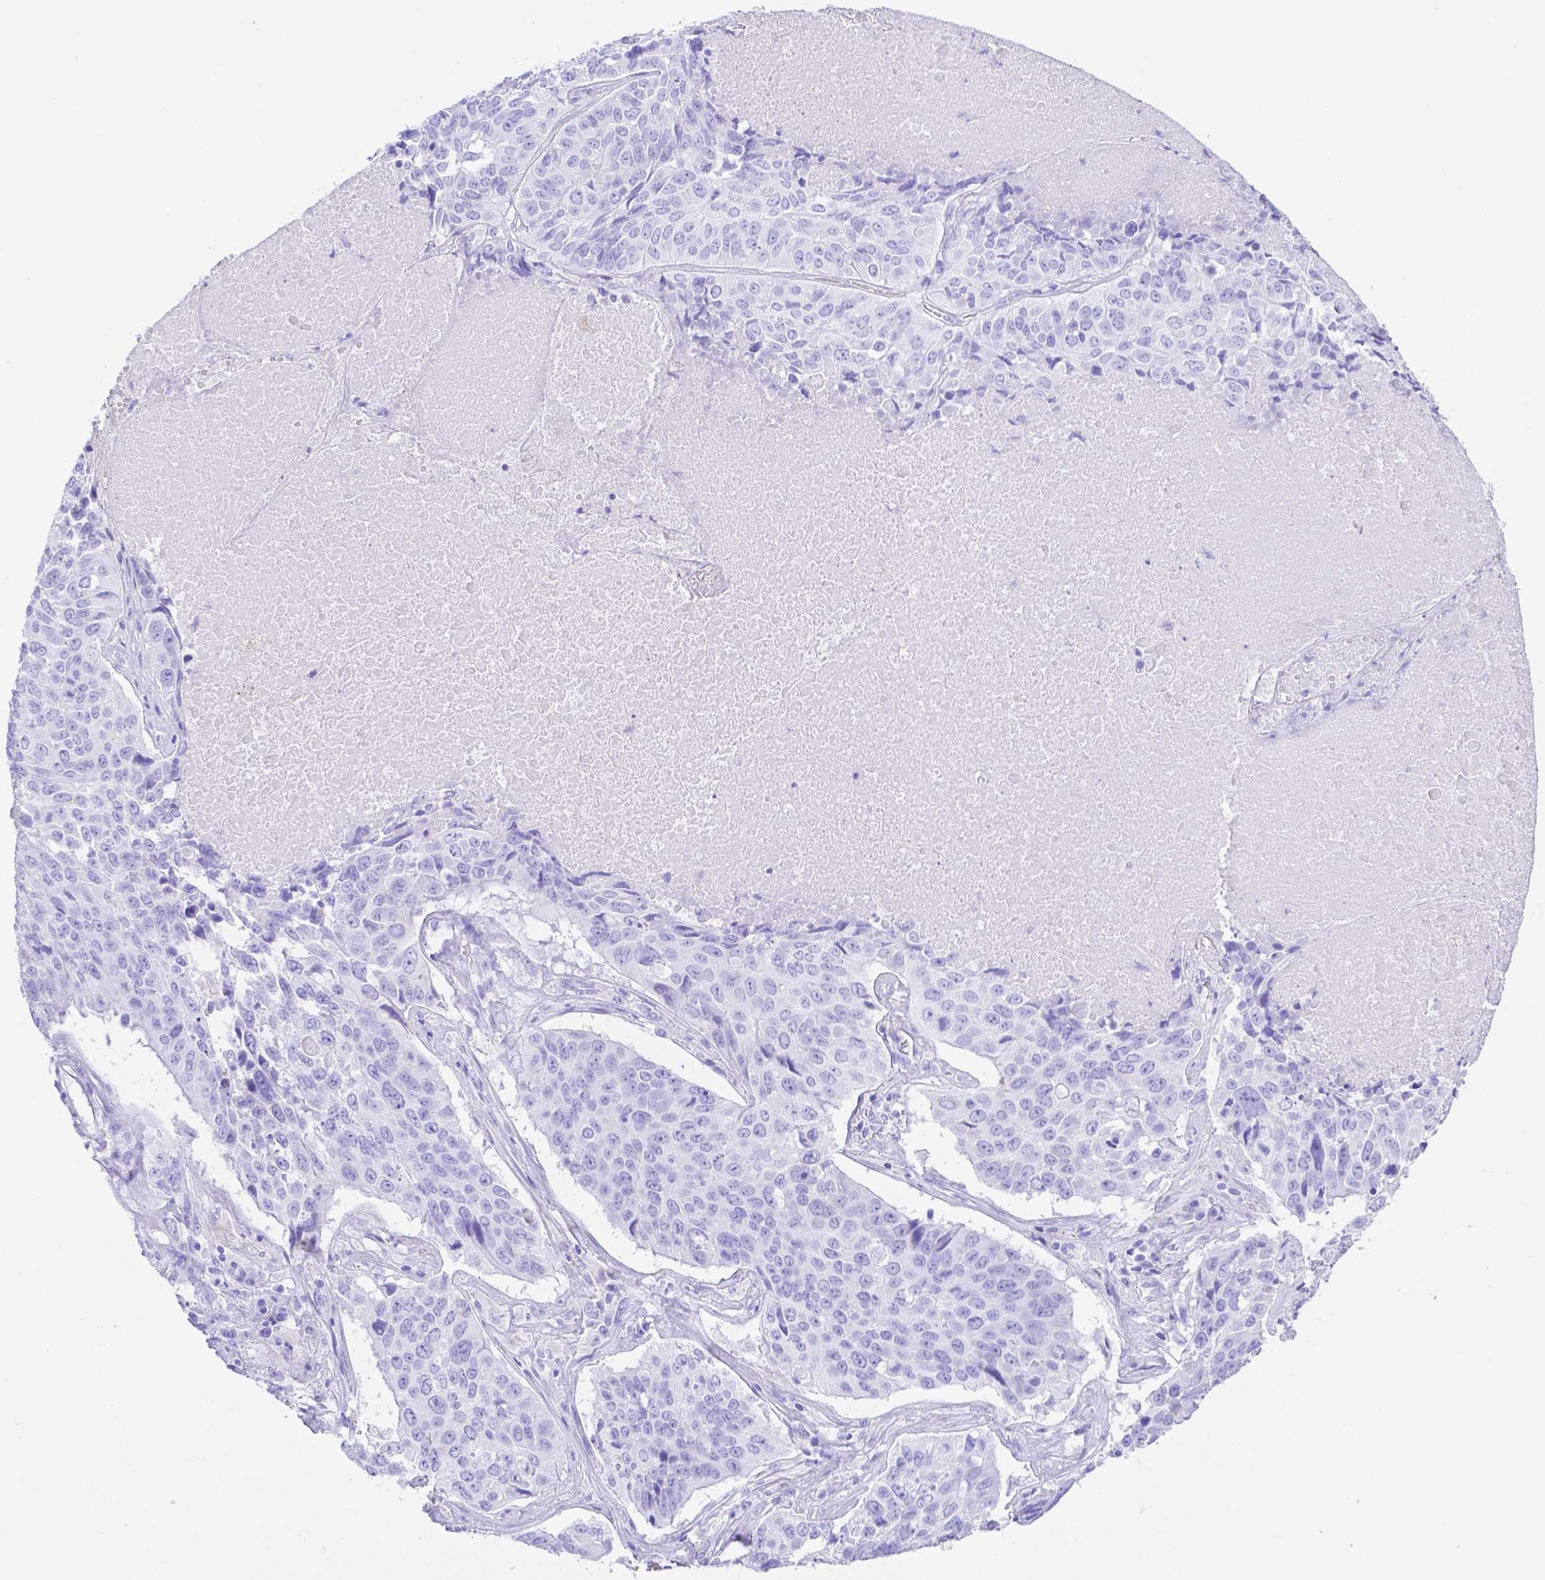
{"staining": {"intensity": "negative", "quantity": "none", "location": "none"}, "tissue": "lung cancer", "cell_type": "Tumor cells", "image_type": "cancer", "snomed": [{"axis": "morphology", "description": "Normal tissue, NOS"}, {"axis": "morphology", "description": "Squamous cell carcinoma, NOS"}, {"axis": "topography", "description": "Bronchus"}, {"axis": "topography", "description": "Lung"}], "caption": "Lung squamous cell carcinoma was stained to show a protein in brown. There is no significant positivity in tumor cells.", "gene": "SMR3A", "patient": {"sex": "male", "age": 64}}